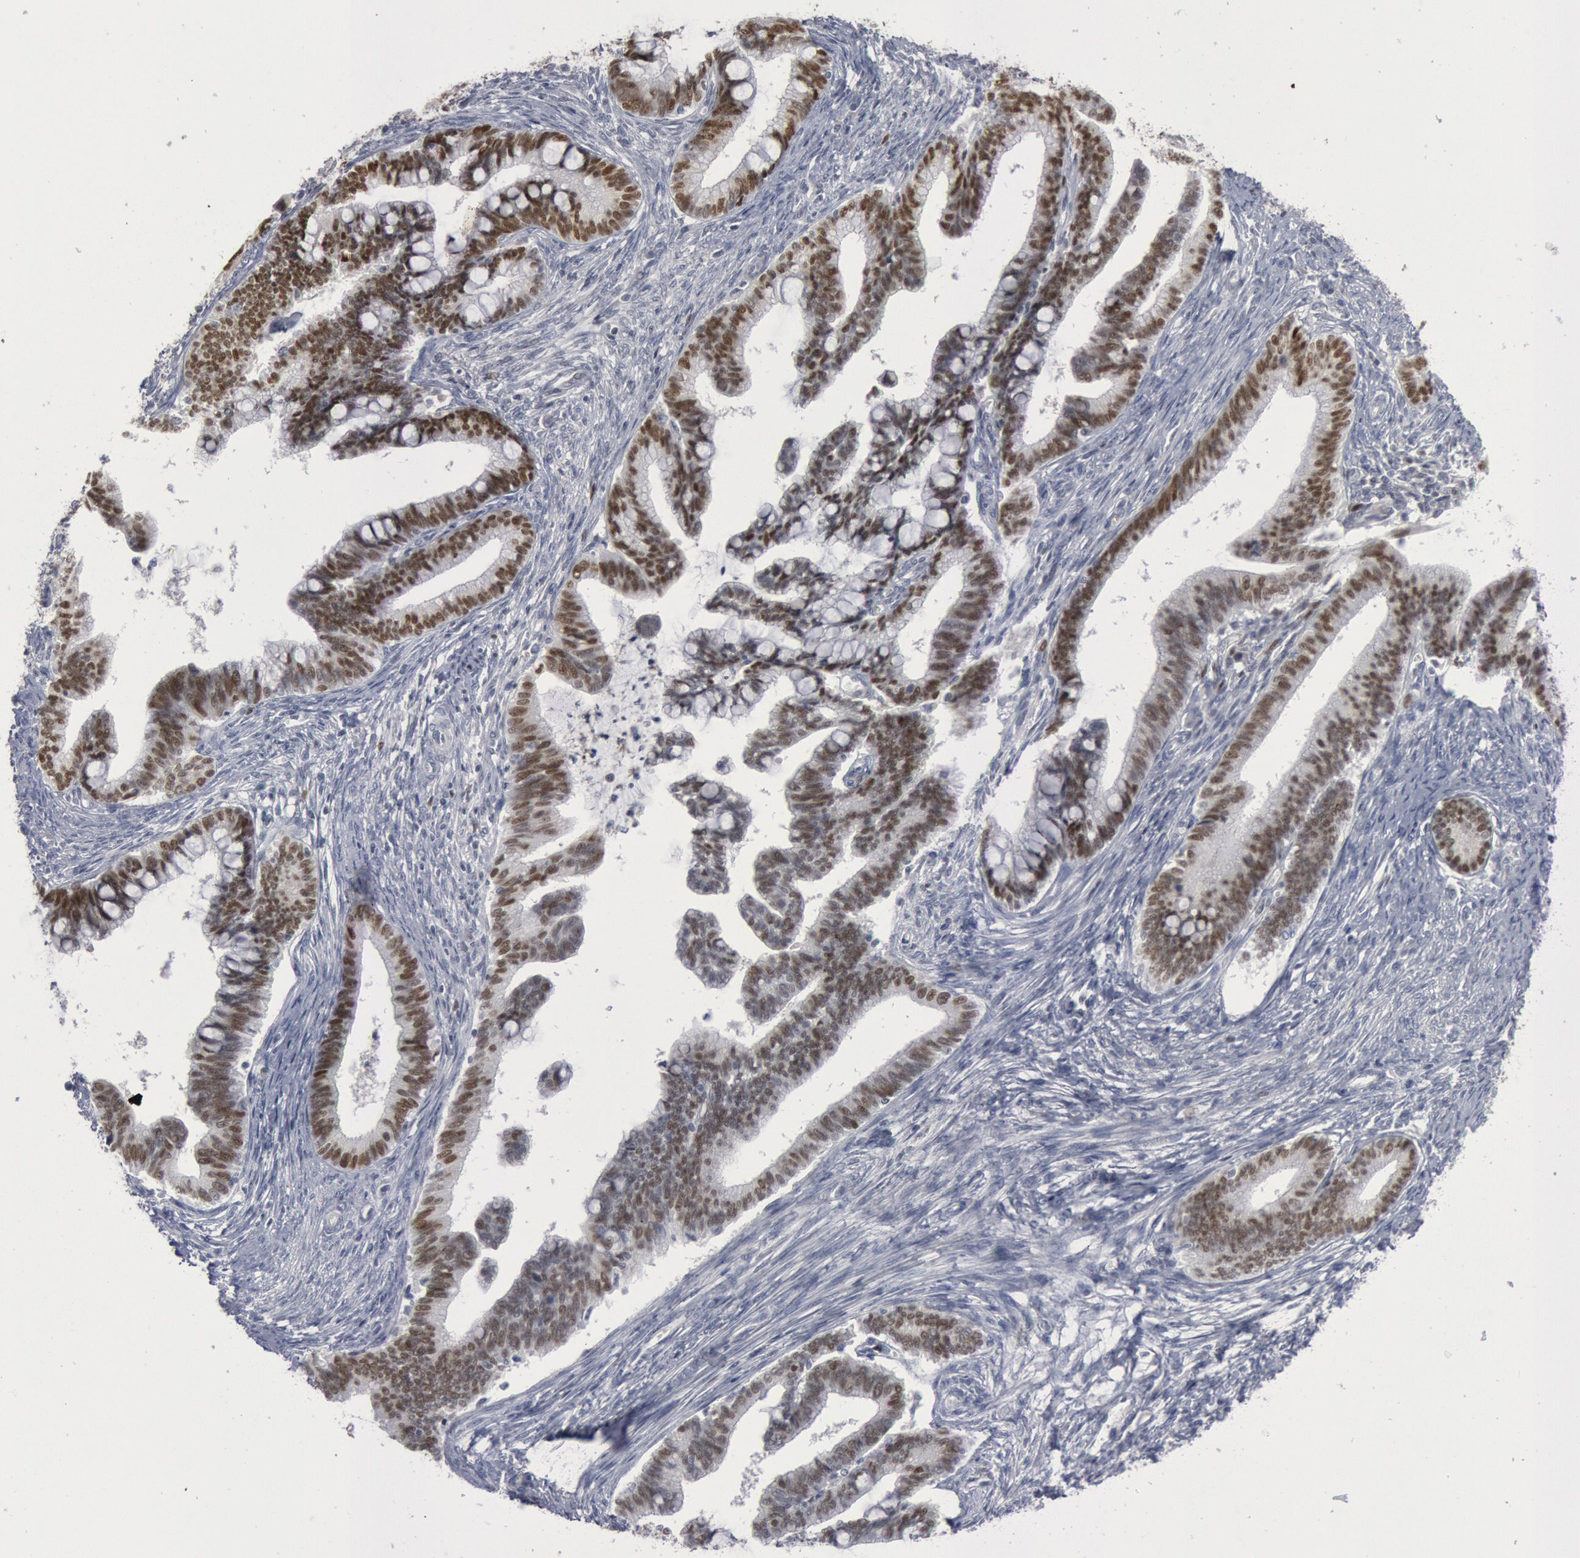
{"staining": {"intensity": "moderate", "quantity": ">75%", "location": "nuclear"}, "tissue": "cervical cancer", "cell_type": "Tumor cells", "image_type": "cancer", "snomed": [{"axis": "morphology", "description": "Adenocarcinoma, NOS"}, {"axis": "topography", "description": "Cervix"}], "caption": "A micrograph showing moderate nuclear staining in about >75% of tumor cells in cervical cancer (adenocarcinoma), as visualized by brown immunohistochemical staining.", "gene": "WDHD1", "patient": {"sex": "female", "age": 36}}